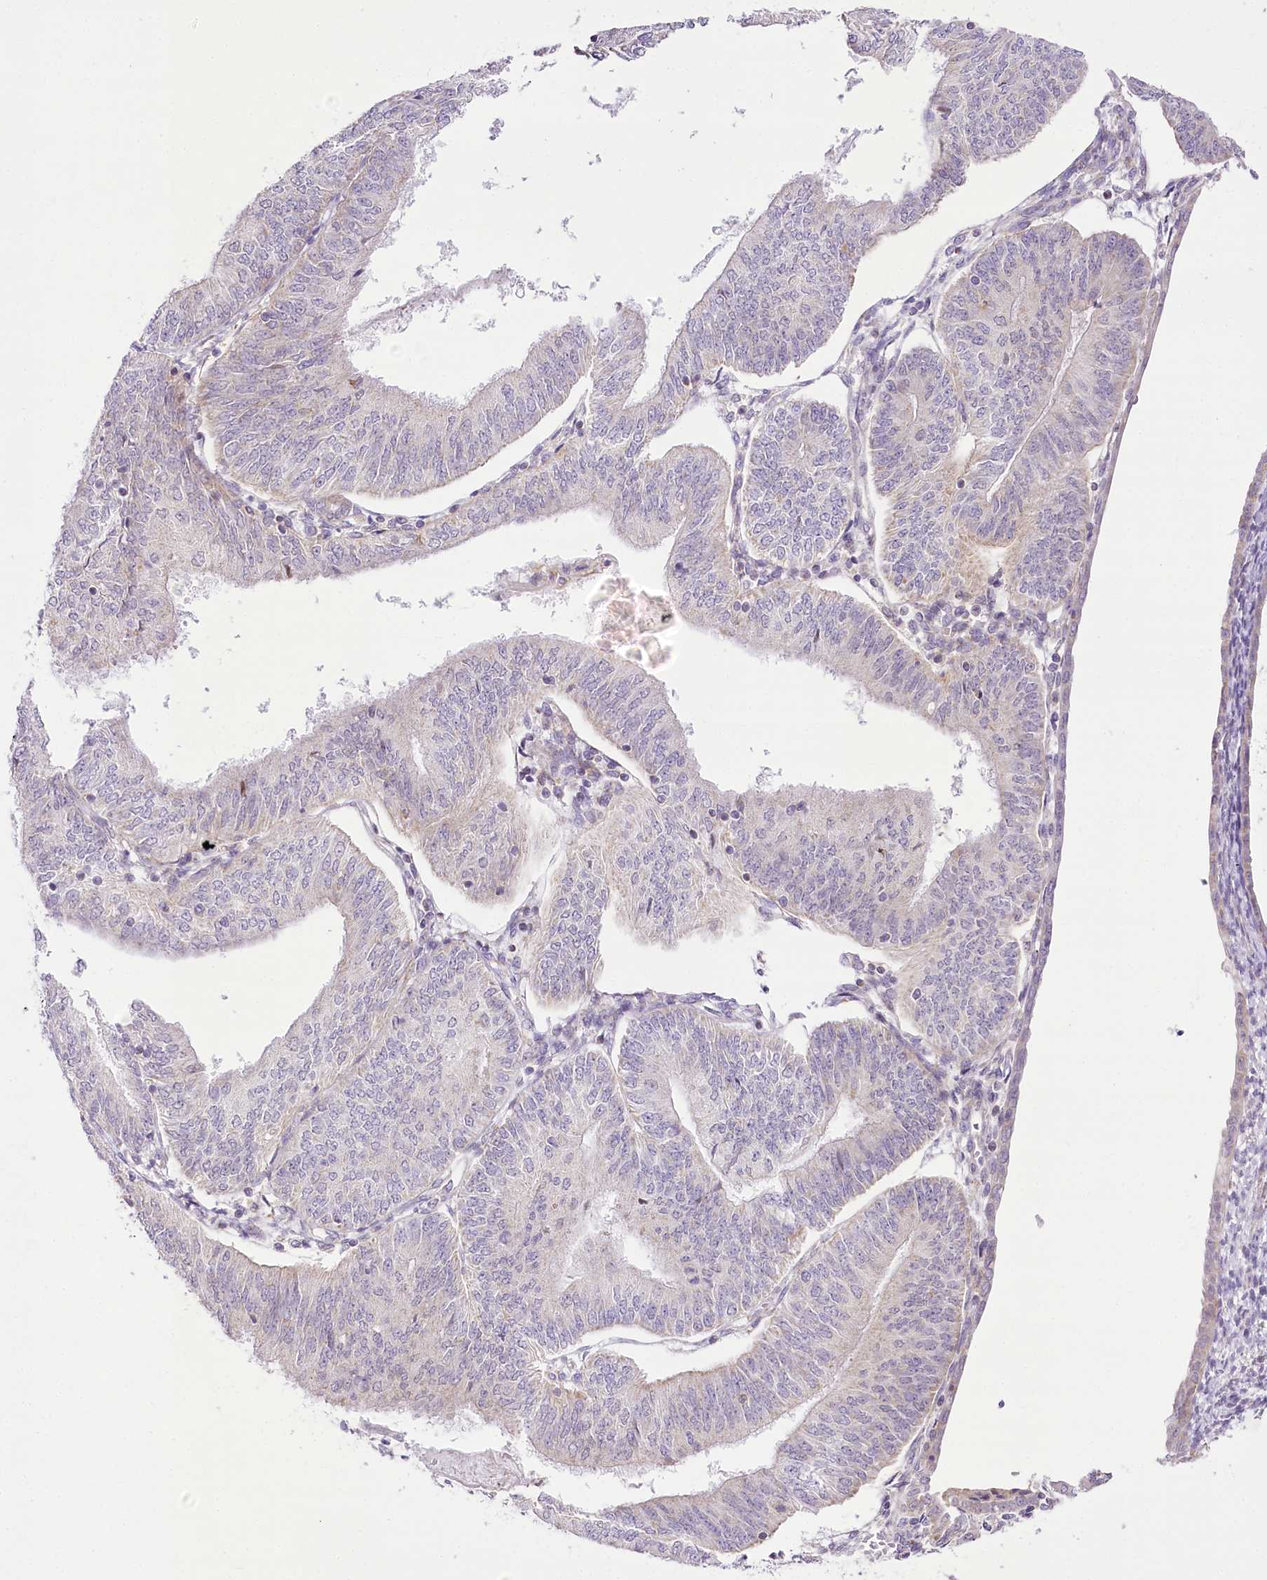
{"staining": {"intensity": "negative", "quantity": "none", "location": "none"}, "tissue": "endometrial cancer", "cell_type": "Tumor cells", "image_type": "cancer", "snomed": [{"axis": "morphology", "description": "Adenocarcinoma, NOS"}, {"axis": "topography", "description": "Endometrium"}], "caption": "A photomicrograph of human endometrial cancer is negative for staining in tumor cells.", "gene": "CCDC30", "patient": {"sex": "female", "age": 58}}